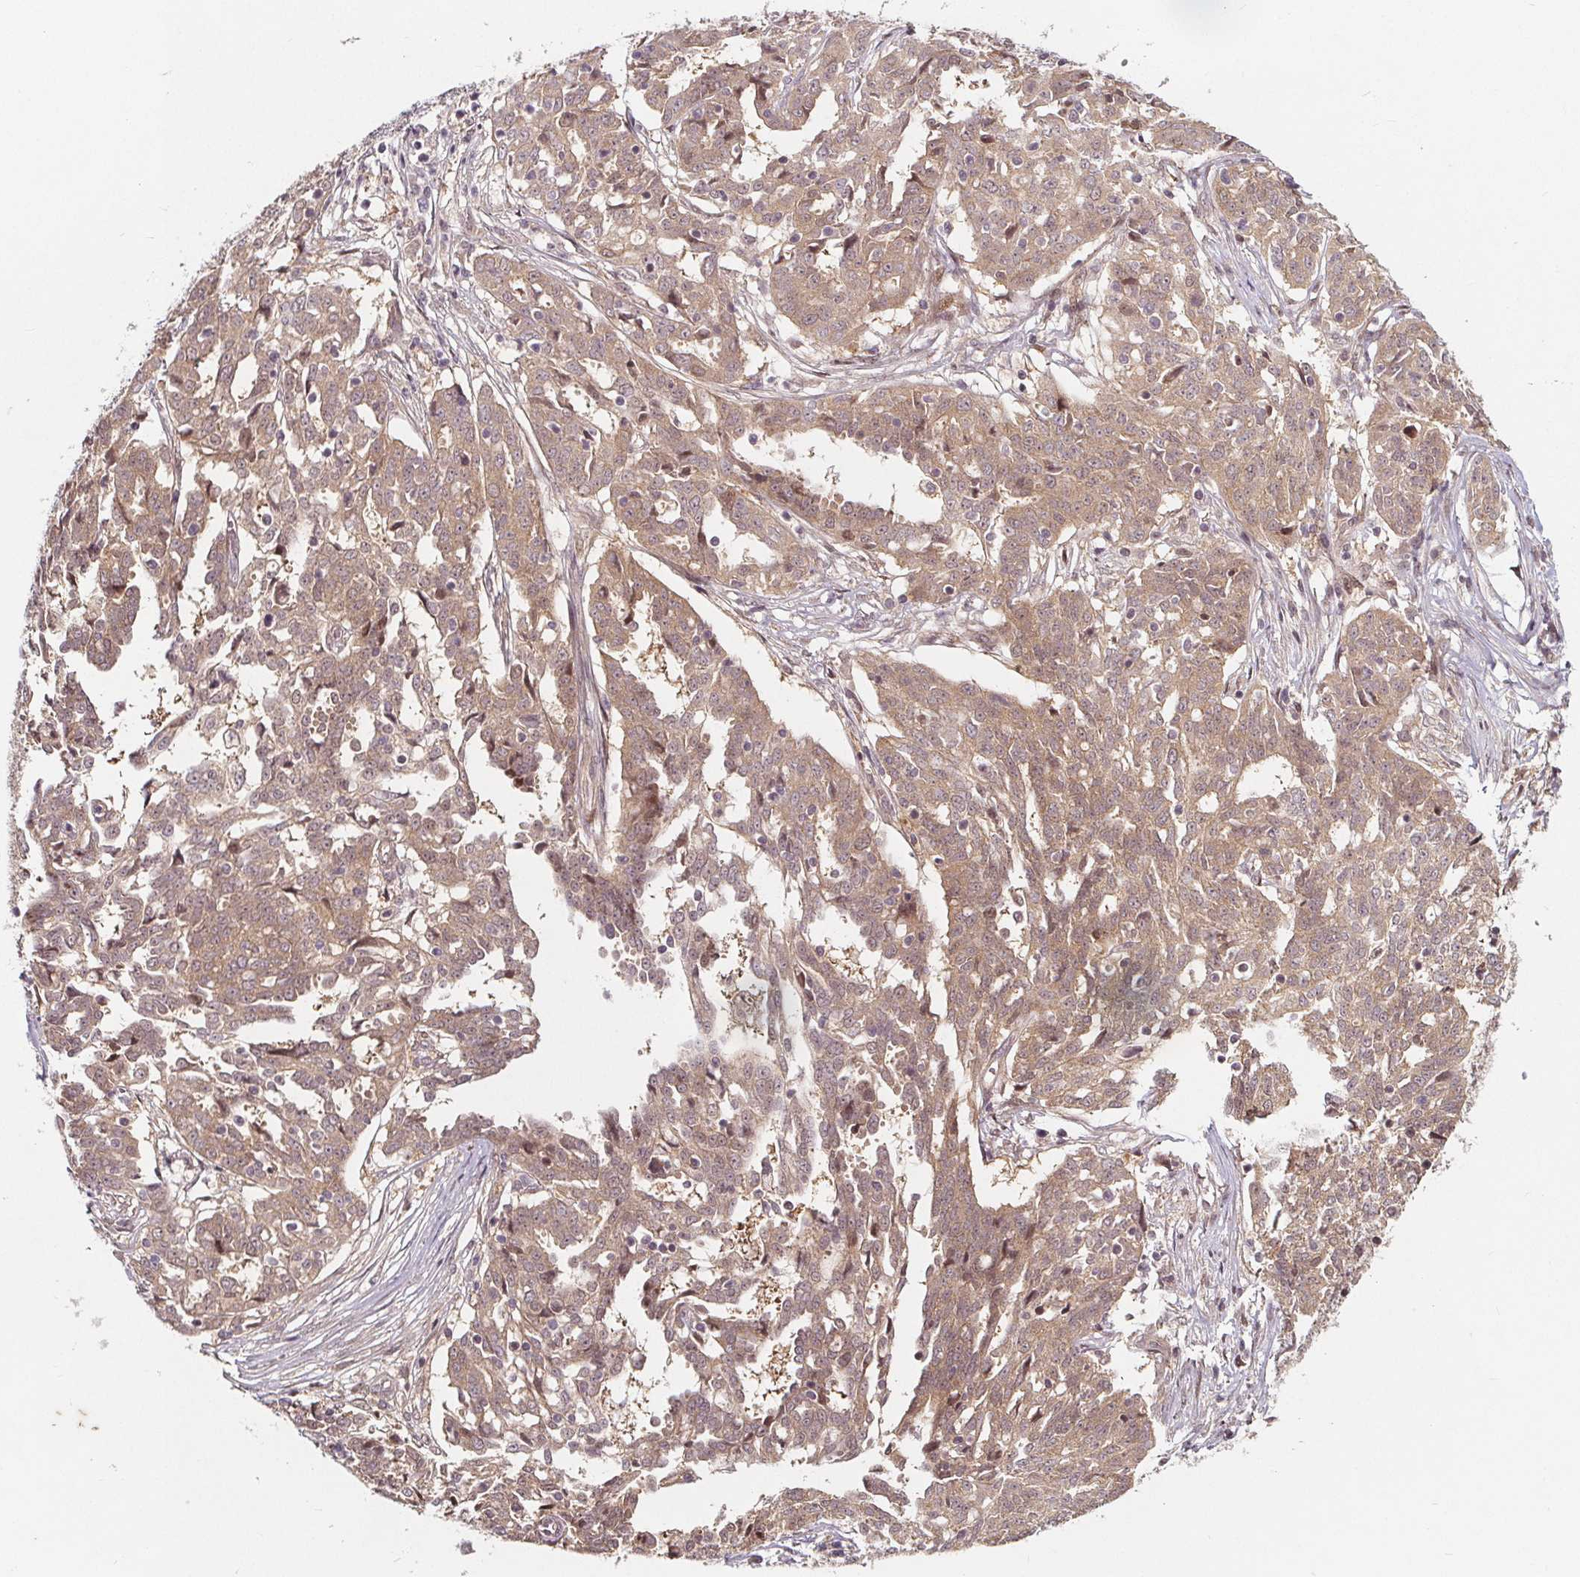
{"staining": {"intensity": "weak", "quantity": ">75%", "location": "cytoplasmic/membranous"}, "tissue": "ovarian cancer", "cell_type": "Tumor cells", "image_type": "cancer", "snomed": [{"axis": "morphology", "description": "Cystadenocarcinoma, serous, NOS"}, {"axis": "topography", "description": "Ovary"}], "caption": "Tumor cells show low levels of weak cytoplasmic/membranous positivity in about >75% of cells in human serous cystadenocarcinoma (ovarian).", "gene": "AKT1S1", "patient": {"sex": "female", "age": 67}}